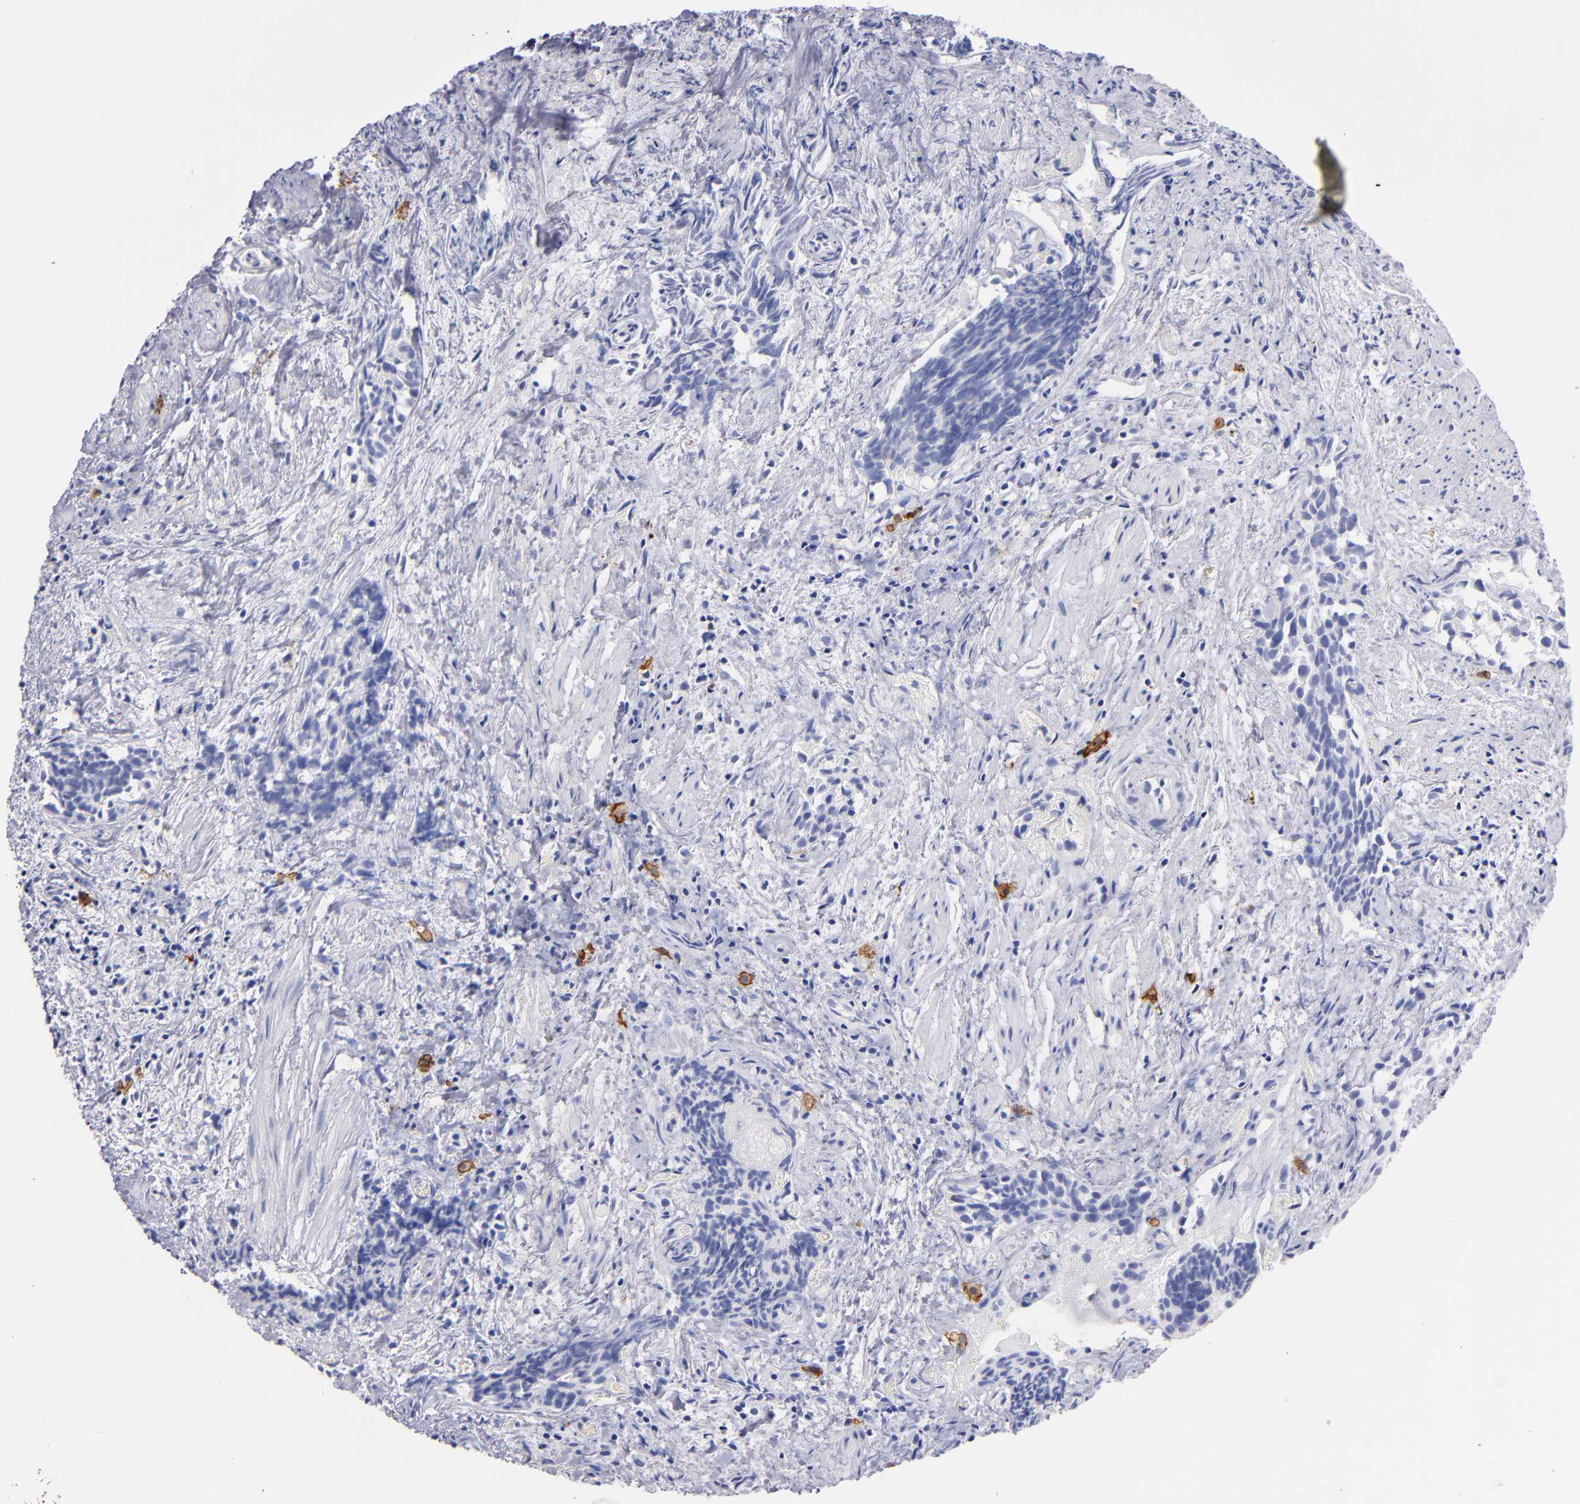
{"staining": {"intensity": "negative", "quantity": "none", "location": "none"}, "tissue": "urothelial cancer", "cell_type": "Tumor cells", "image_type": "cancer", "snomed": [{"axis": "morphology", "description": "Urothelial carcinoma, High grade"}, {"axis": "topography", "description": "Urinary bladder"}], "caption": "High power microscopy micrograph of an immunohistochemistry histopathology image of urothelial carcinoma (high-grade), revealing no significant staining in tumor cells.", "gene": "KIT", "patient": {"sex": "female", "age": 78}}